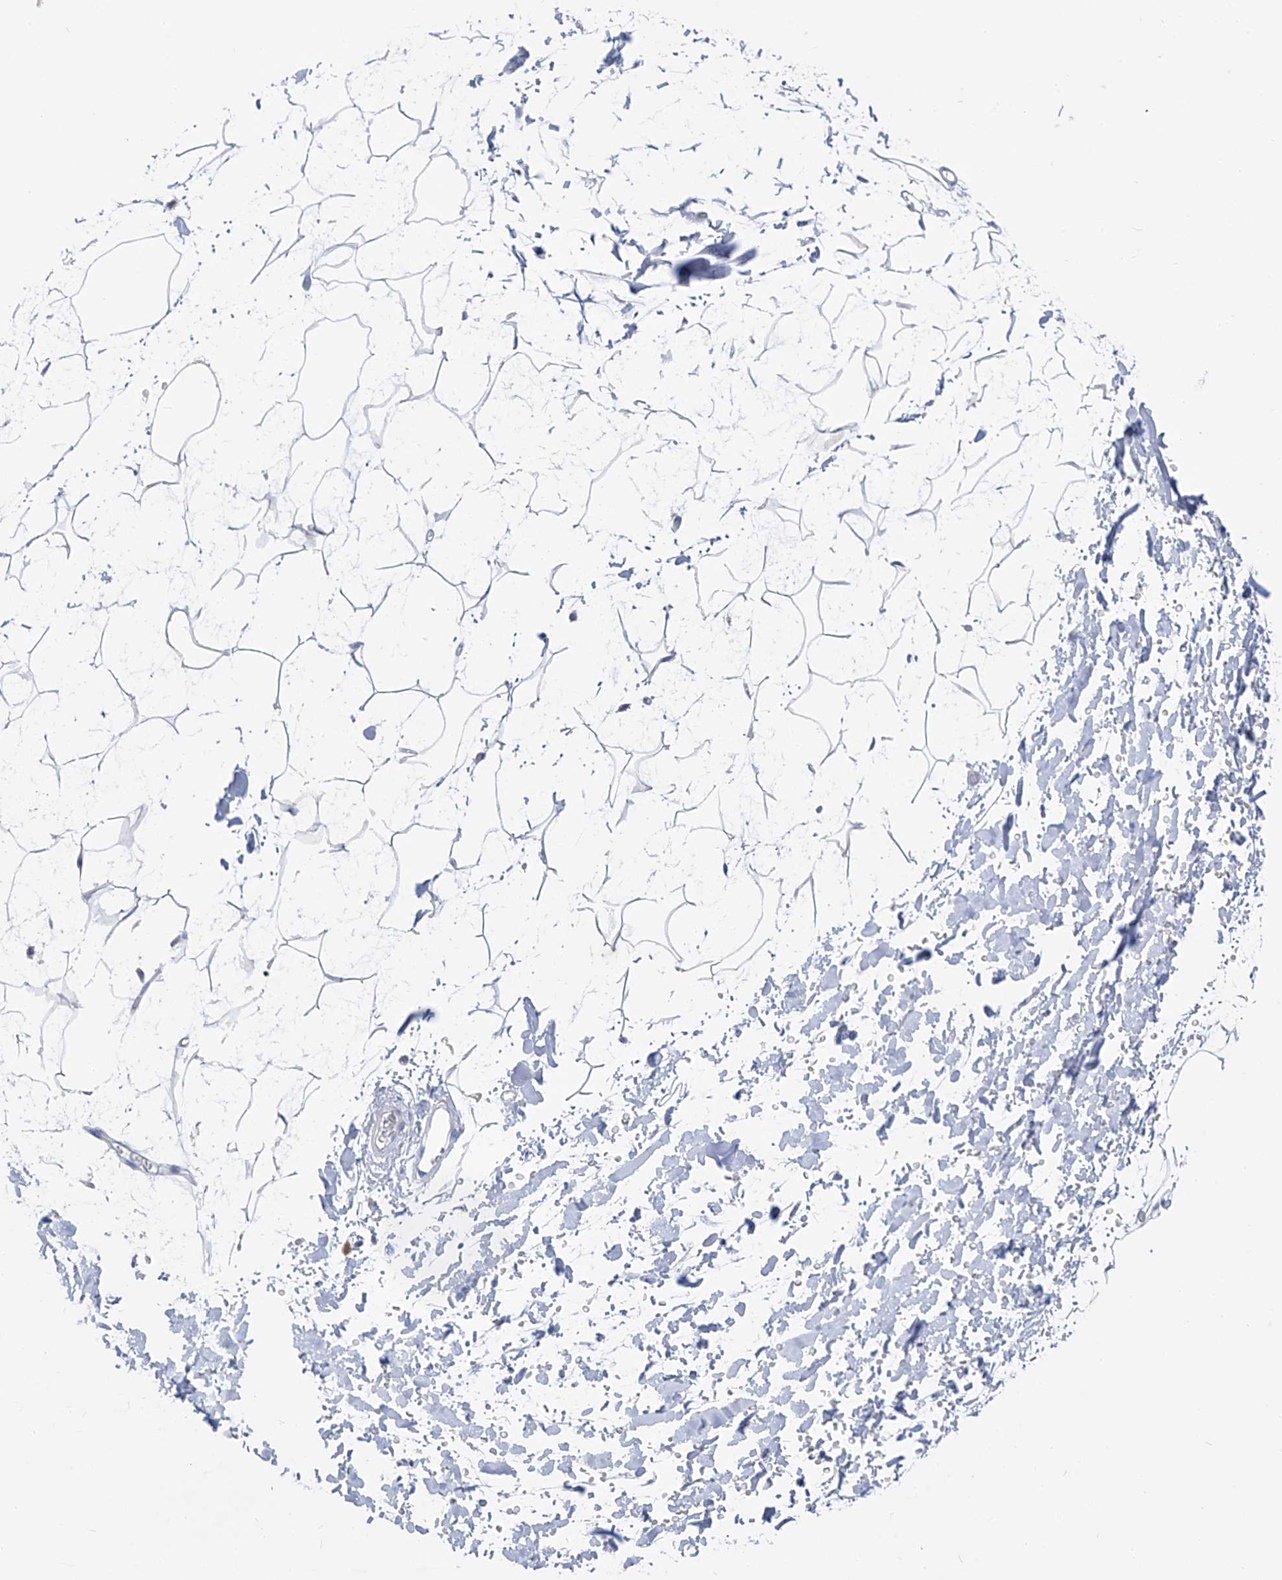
{"staining": {"intensity": "negative", "quantity": "none", "location": "none"}, "tissue": "adipose tissue", "cell_type": "Adipocytes", "image_type": "normal", "snomed": [{"axis": "morphology", "description": "Normal tissue, NOS"}, {"axis": "topography", "description": "Soft tissue"}], "caption": "There is no significant staining in adipocytes of adipose tissue. Brightfield microscopy of immunohistochemistry stained with DAB (brown) and hematoxylin (blue), captured at high magnification.", "gene": "FRS3", "patient": {"sex": "male", "age": 72}}